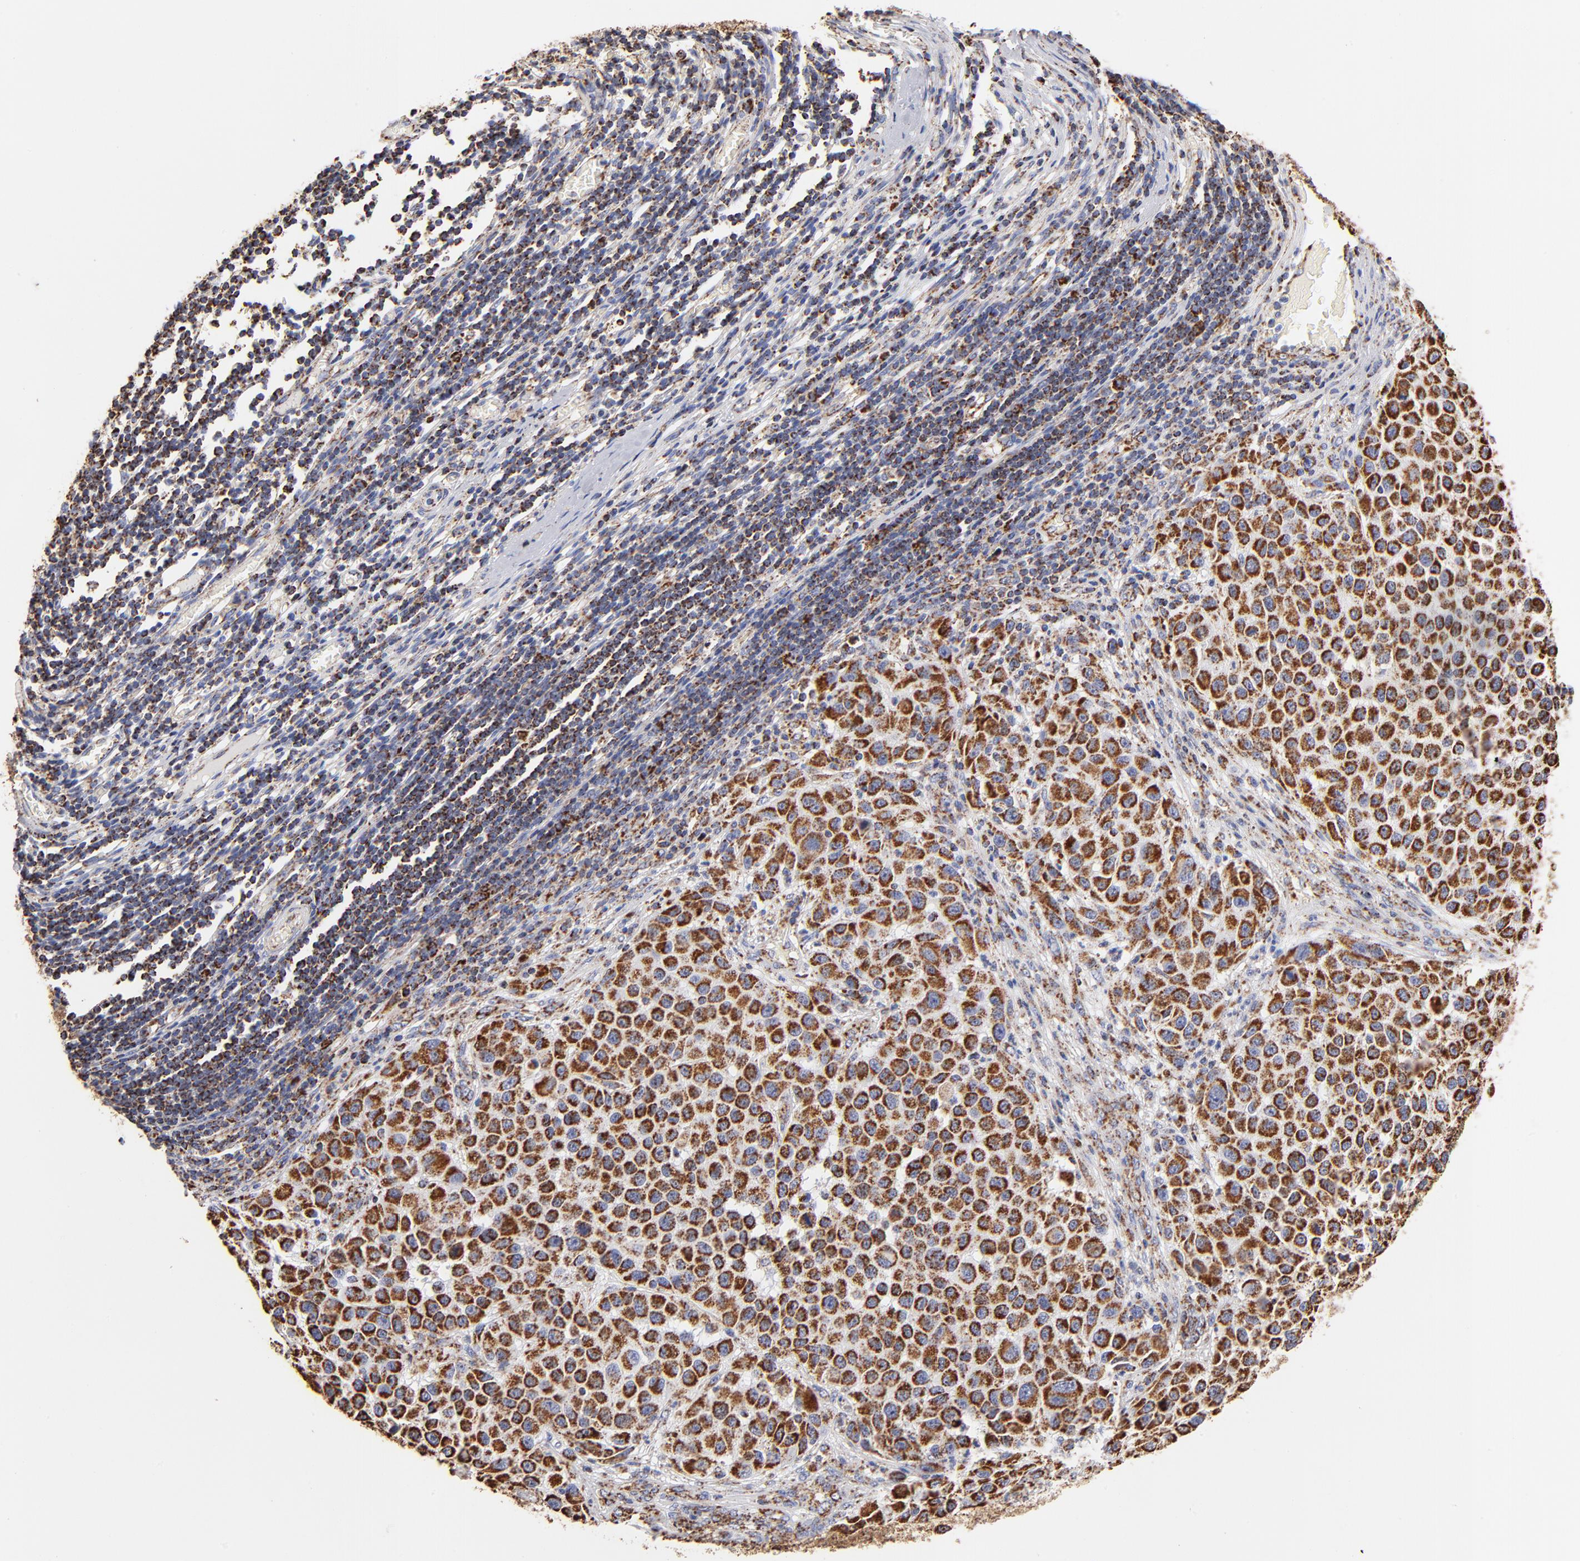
{"staining": {"intensity": "strong", "quantity": ">75%", "location": "cytoplasmic/membranous"}, "tissue": "melanoma", "cell_type": "Tumor cells", "image_type": "cancer", "snomed": [{"axis": "morphology", "description": "Malignant melanoma, Metastatic site"}, {"axis": "topography", "description": "Lymph node"}], "caption": "Strong cytoplasmic/membranous staining for a protein is identified in approximately >75% of tumor cells of malignant melanoma (metastatic site) using immunohistochemistry.", "gene": "PHB1", "patient": {"sex": "male", "age": 61}}